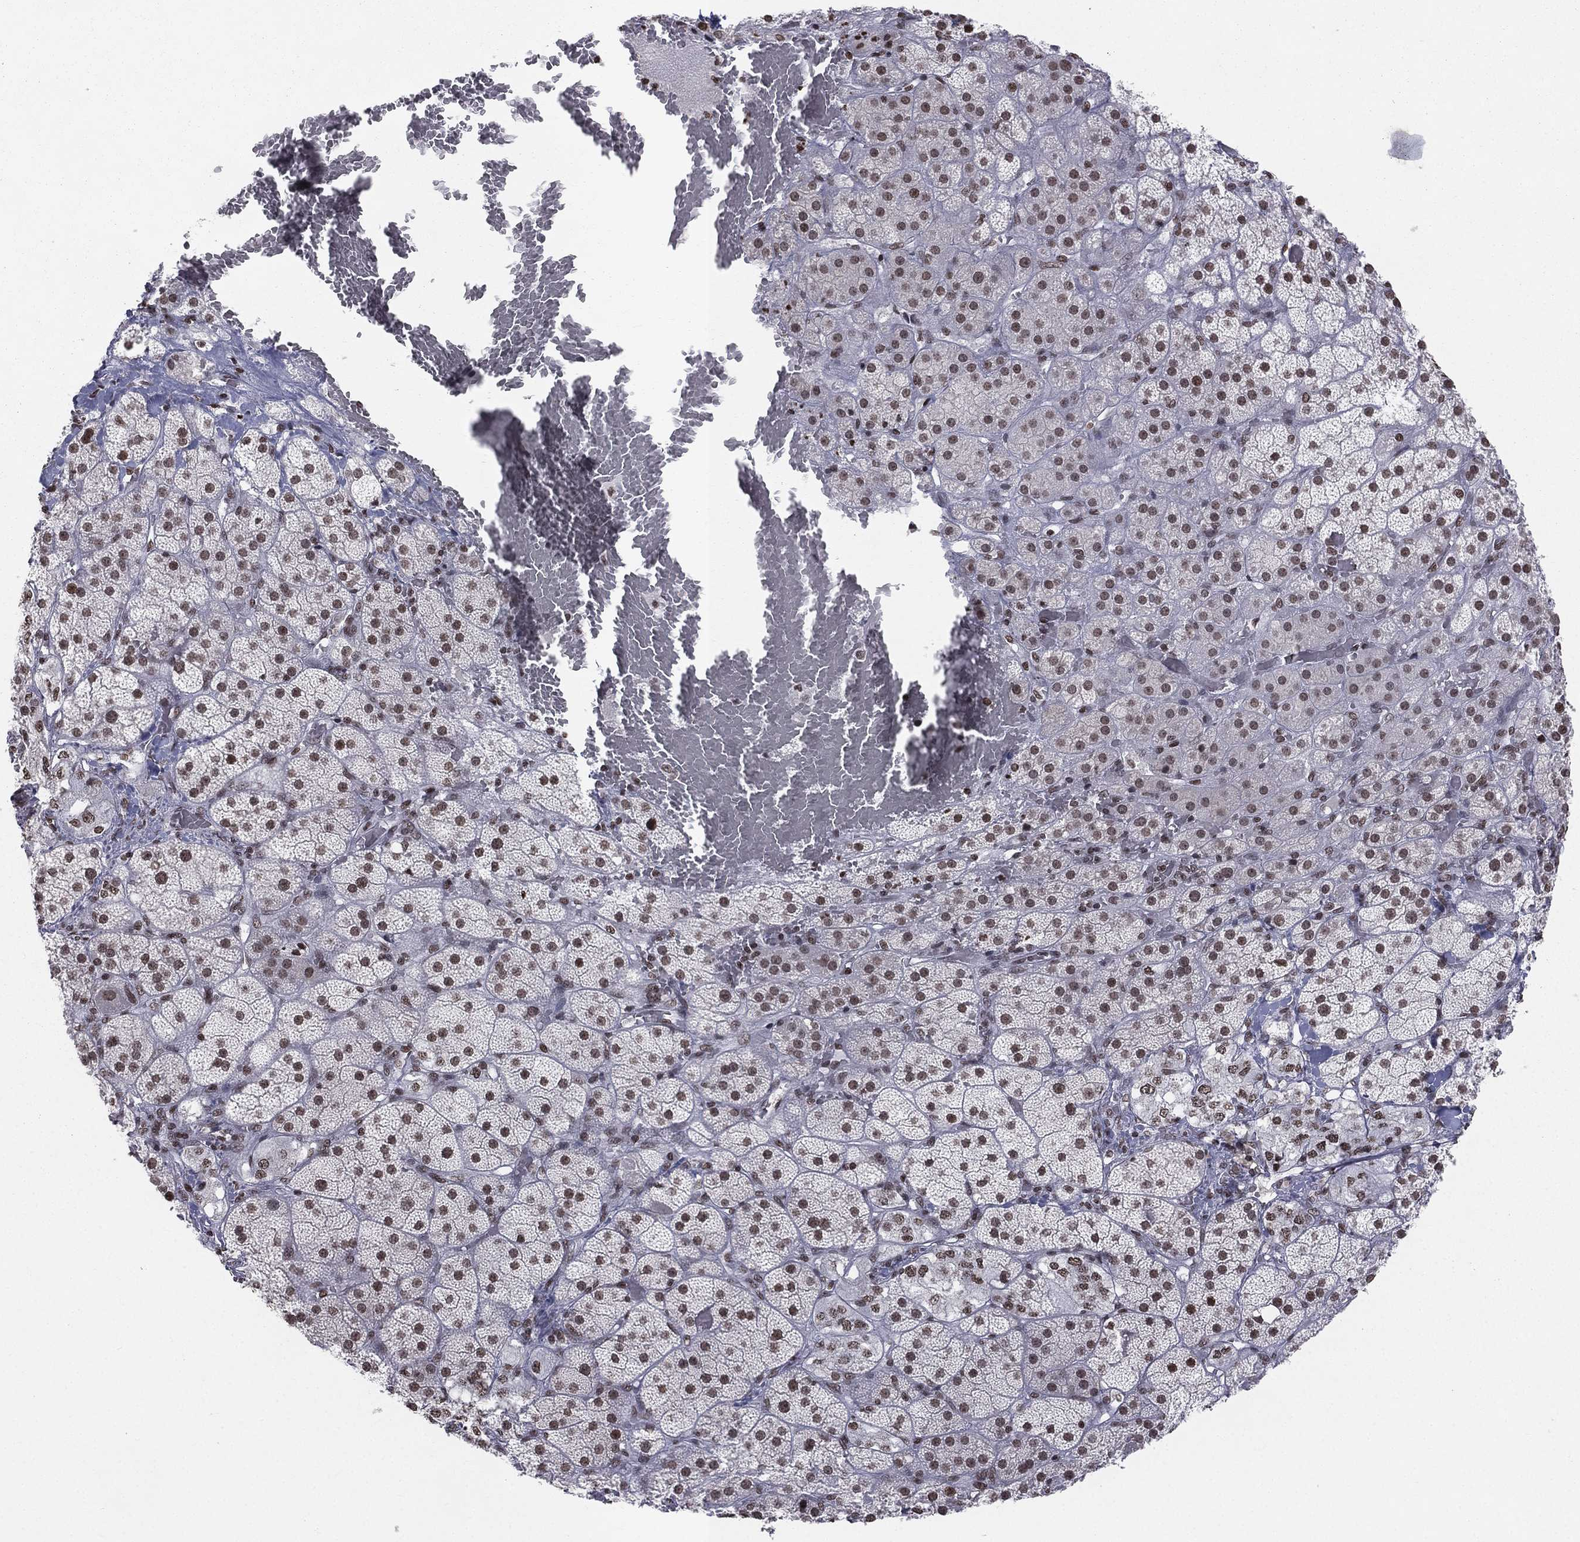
{"staining": {"intensity": "moderate", "quantity": ">75%", "location": "nuclear"}, "tissue": "adrenal gland", "cell_type": "Glandular cells", "image_type": "normal", "snomed": [{"axis": "morphology", "description": "Normal tissue, NOS"}, {"axis": "topography", "description": "Adrenal gland"}], "caption": "Immunohistochemistry photomicrograph of benign human adrenal gland stained for a protein (brown), which exhibits medium levels of moderate nuclear staining in approximately >75% of glandular cells.", "gene": "RFX7", "patient": {"sex": "male", "age": 57}}